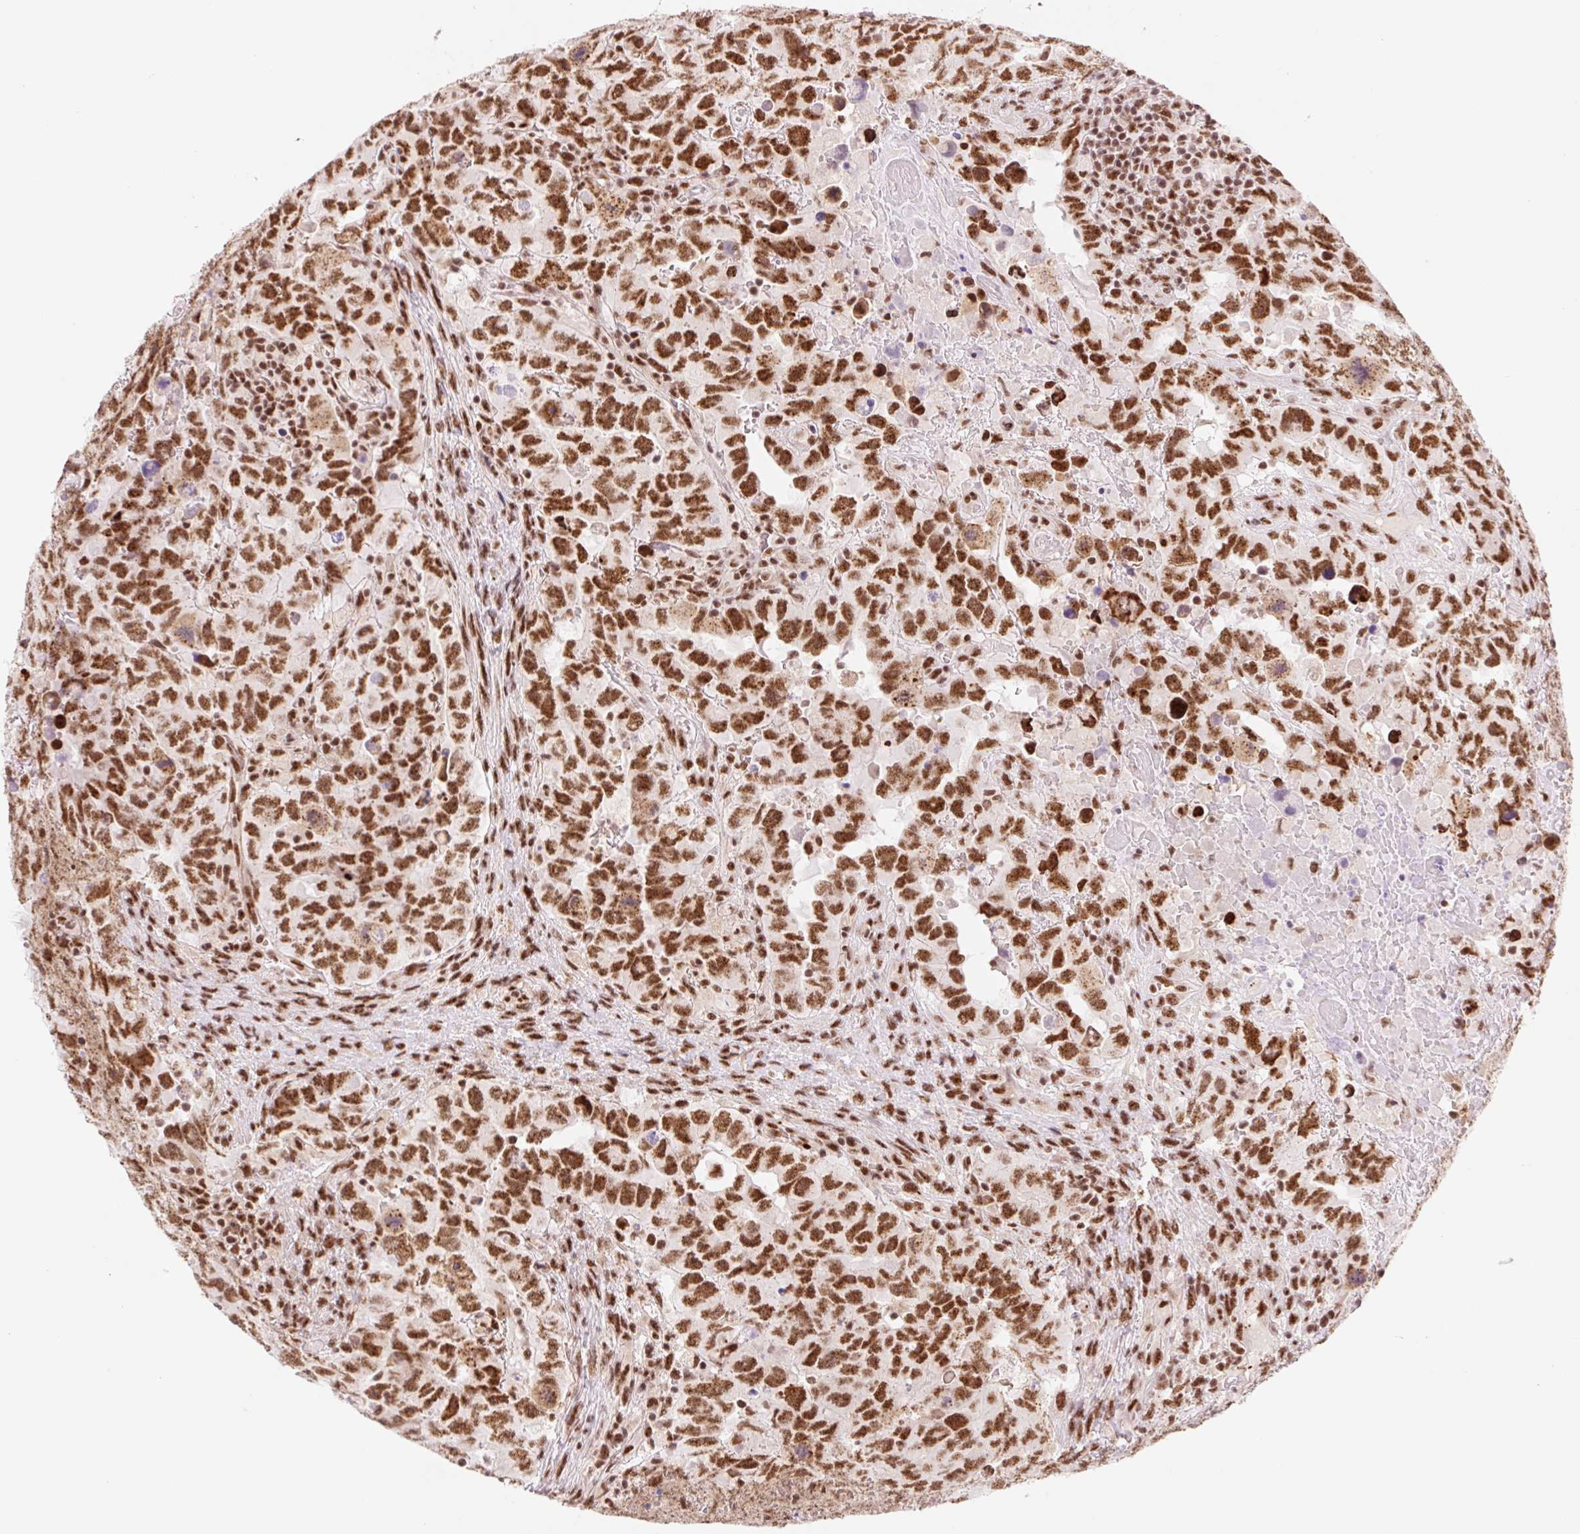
{"staining": {"intensity": "strong", "quantity": ">75%", "location": "nuclear"}, "tissue": "testis cancer", "cell_type": "Tumor cells", "image_type": "cancer", "snomed": [{"axis": "morphology", "description": "Carcinoma, Embryonal, NOS"}, {"axis": "topography", "description": "Testis"}], "caption": "Embryonal carcinoma (testis) stained with a protein marker displays strong staining in tumor cells.", "gene": "PRDM11", "patient": {"sex": "male", "age": 24}}